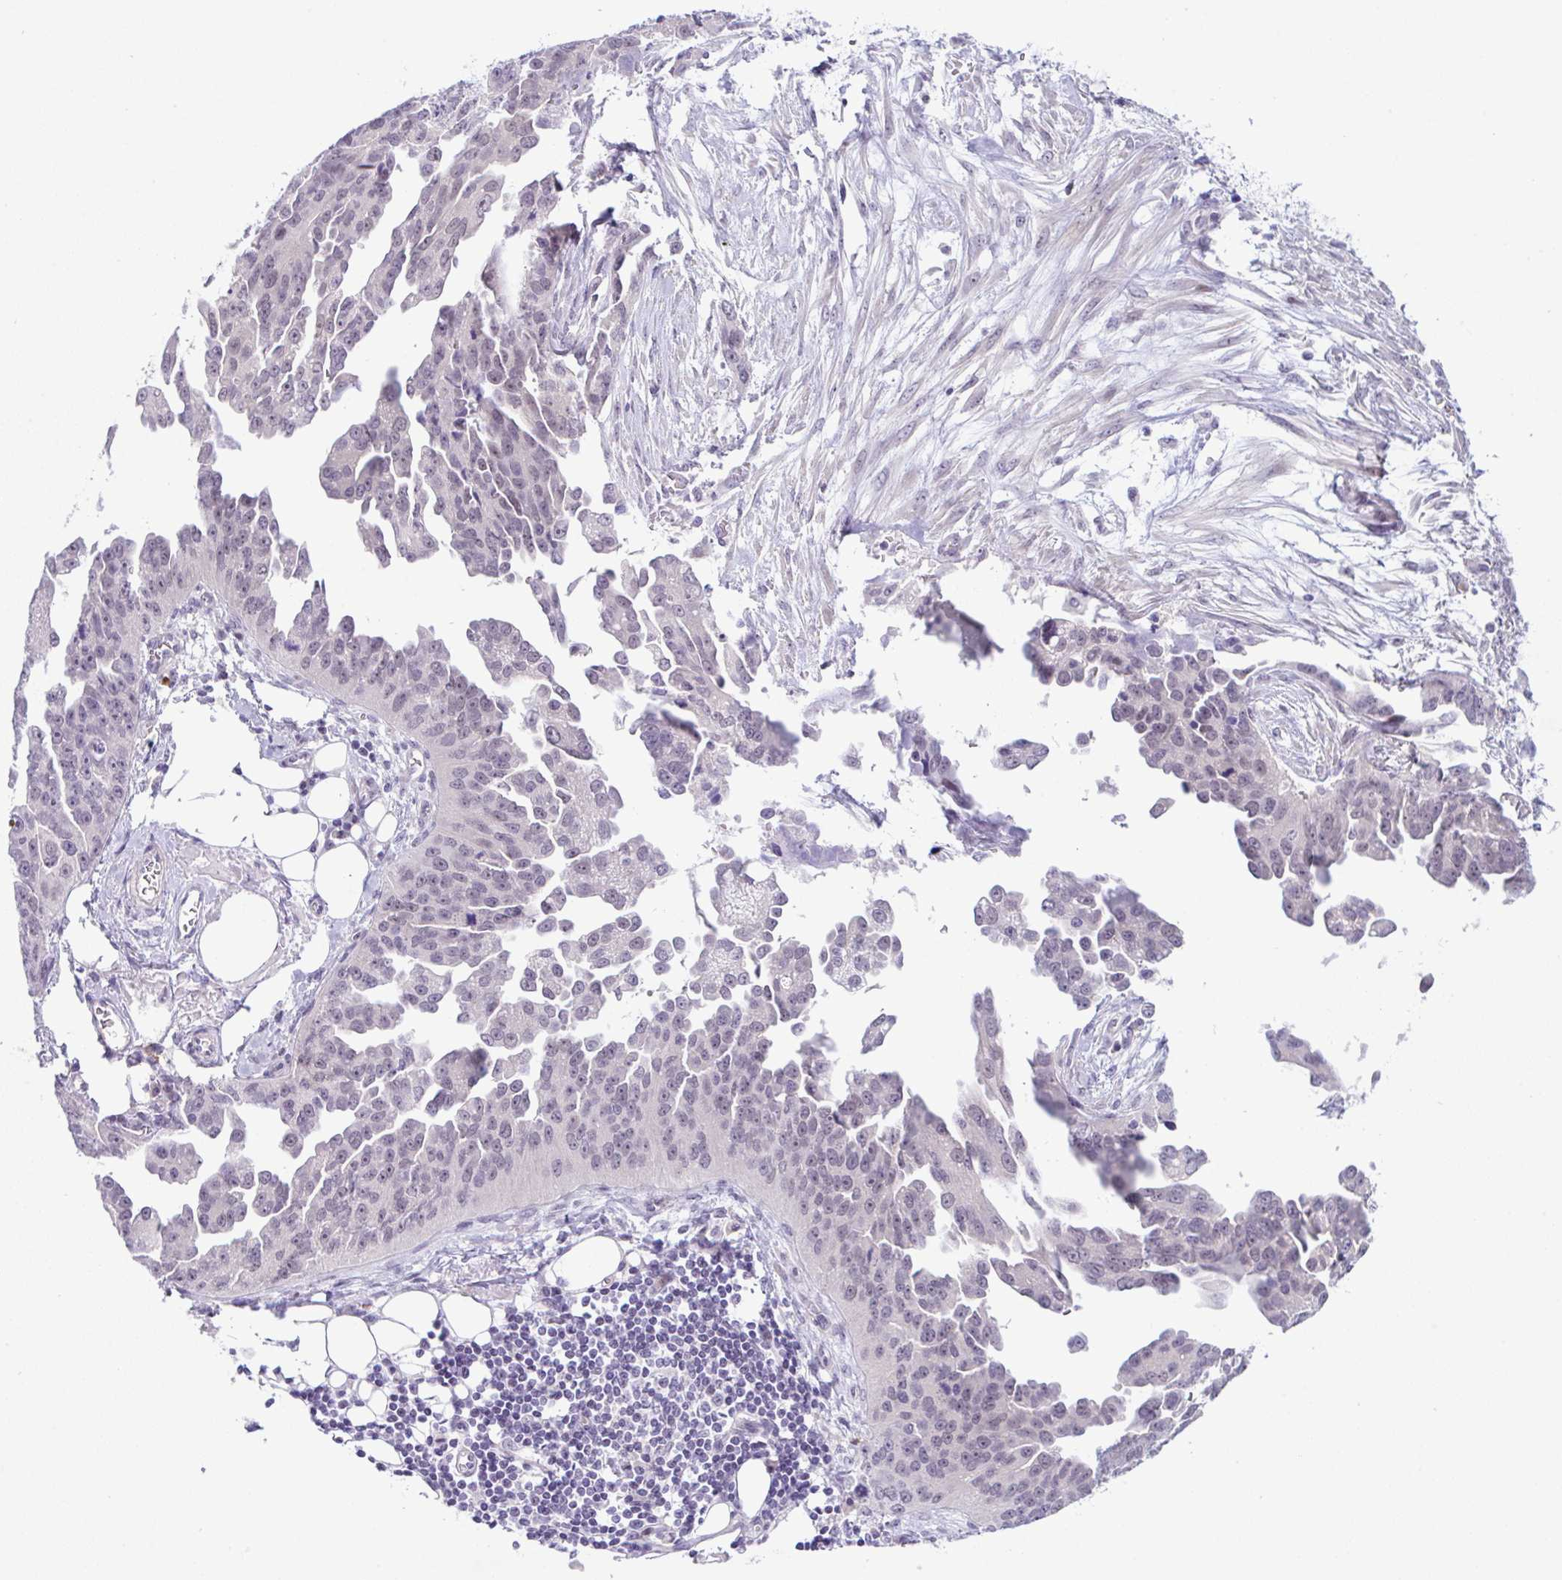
{"staining": {"intensity": "negative", "quantity": "none", "location": "none"}, "tissue": "ovarian cancer", "cell_type": "Tumor cells", "image_type": "cancer", "snomed": [{"axis": "morphology", "description": "Cystadenocarcinoma, serous, NOS"}, {"axis": "topography", "description": "Ovary"}], "caption": "The histopathology image demonstrates no significant expression in tumor cells of ovarian serous cystadenocarcinoma.", "gene": "USP35", "patient": {"sex": "female", "age": 75}}